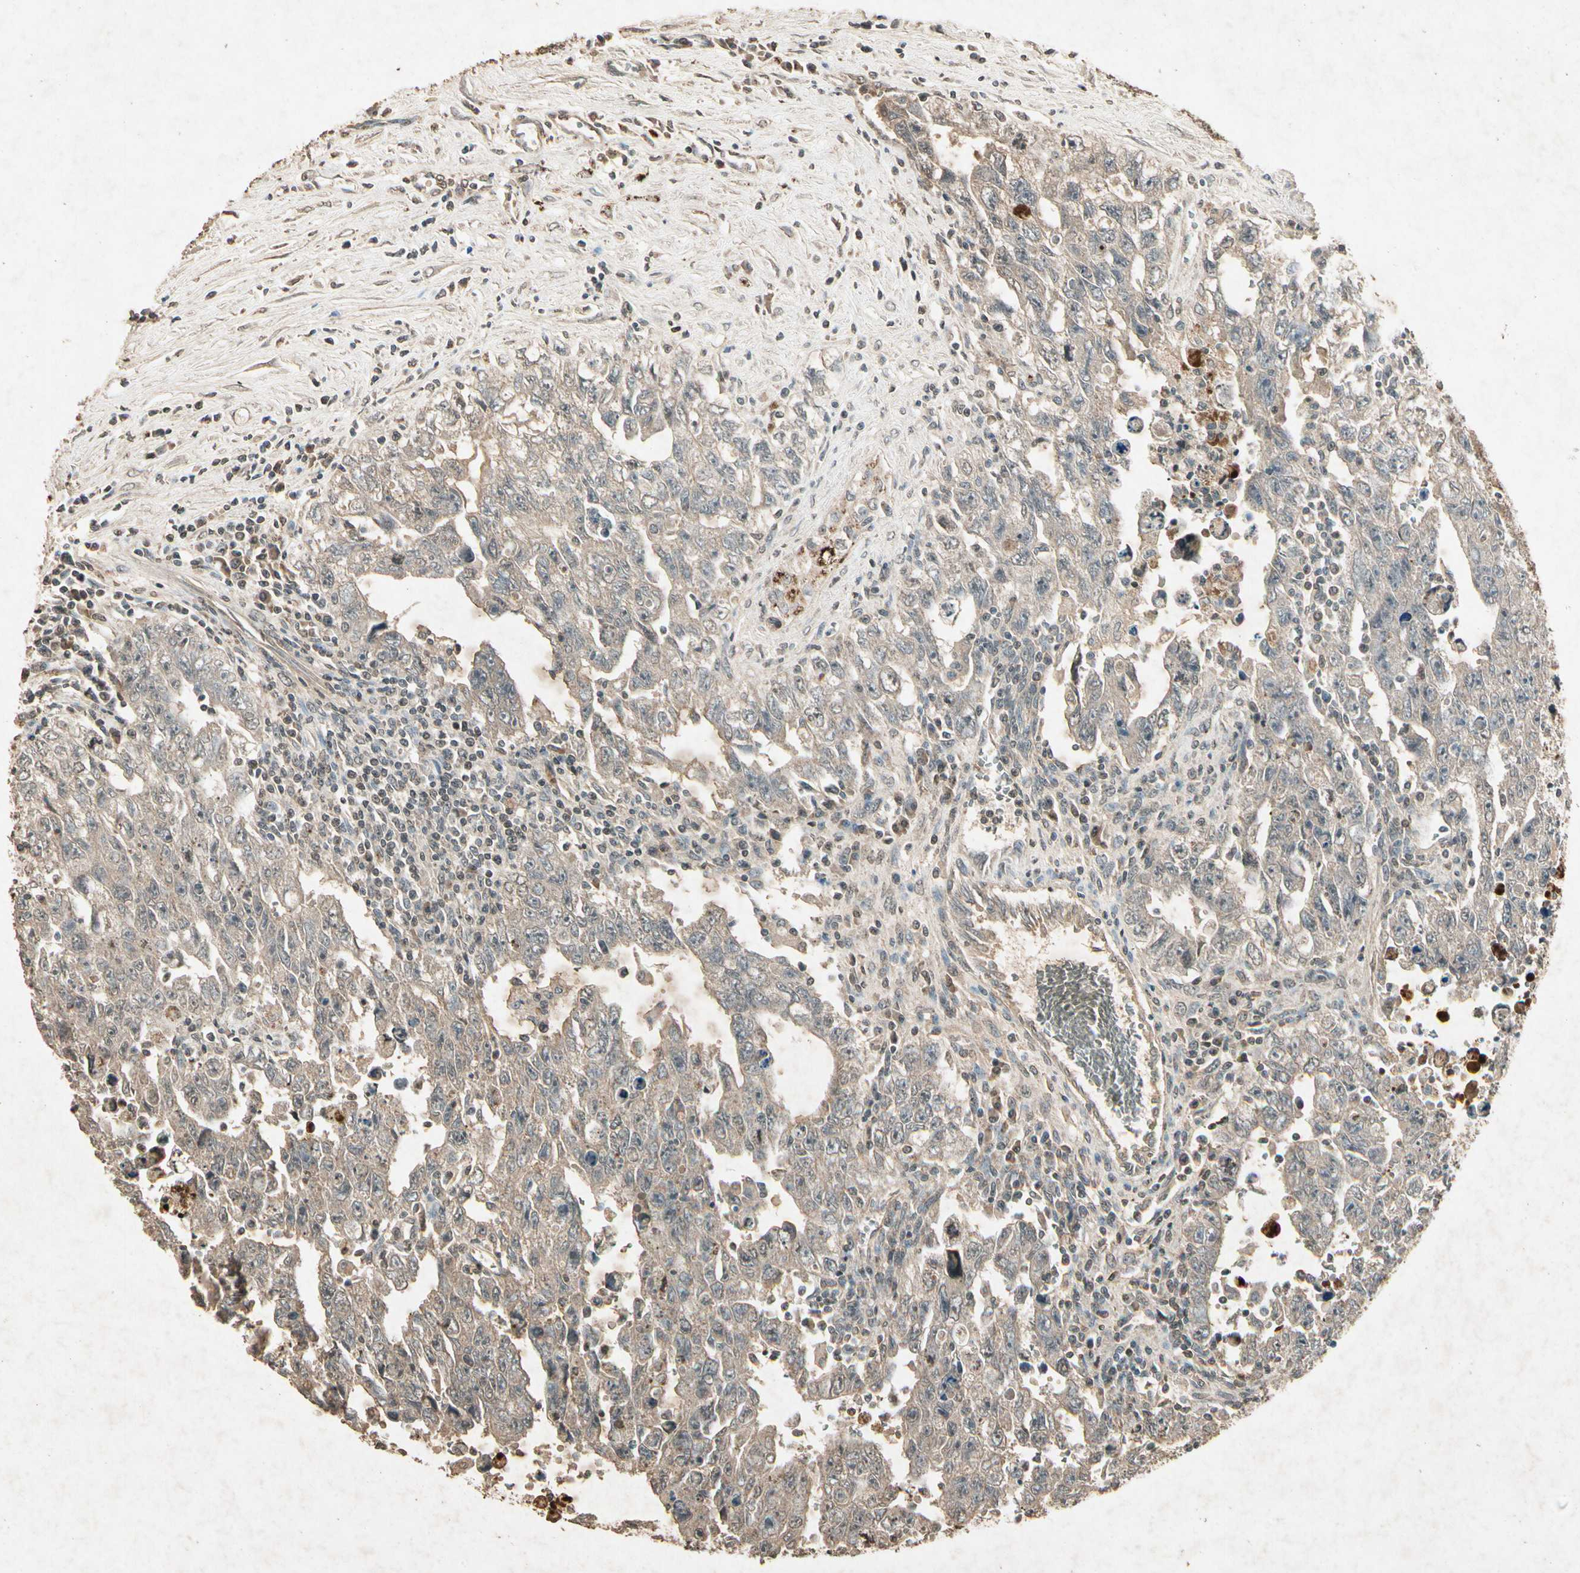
{"staining": {"intensity": "moderate", "quantity": "25%-75%", "location": "cytoplasmic/membranous"}, "tissue": "testis cancer", "cell_type": "Tumor cells", "image_type": "cancer", "snomed": [{"axis": "morphology", "description": "Carcinoma, Embryonal, NOS"}, {"axis": "topography", "description": "Testis"}], "caption": "Testis cancer was stained to show a protein in brown. There is medium levels of moderate cytoplasmic/membranous staining in approximately 25%-75% of tumor cells. (Stains: DAB in brown, nuclei in blue, Microscopy: brightfield microscopy at high magnification).", "gene": "GC", "patient": {"sex": "male", "age": 28}}